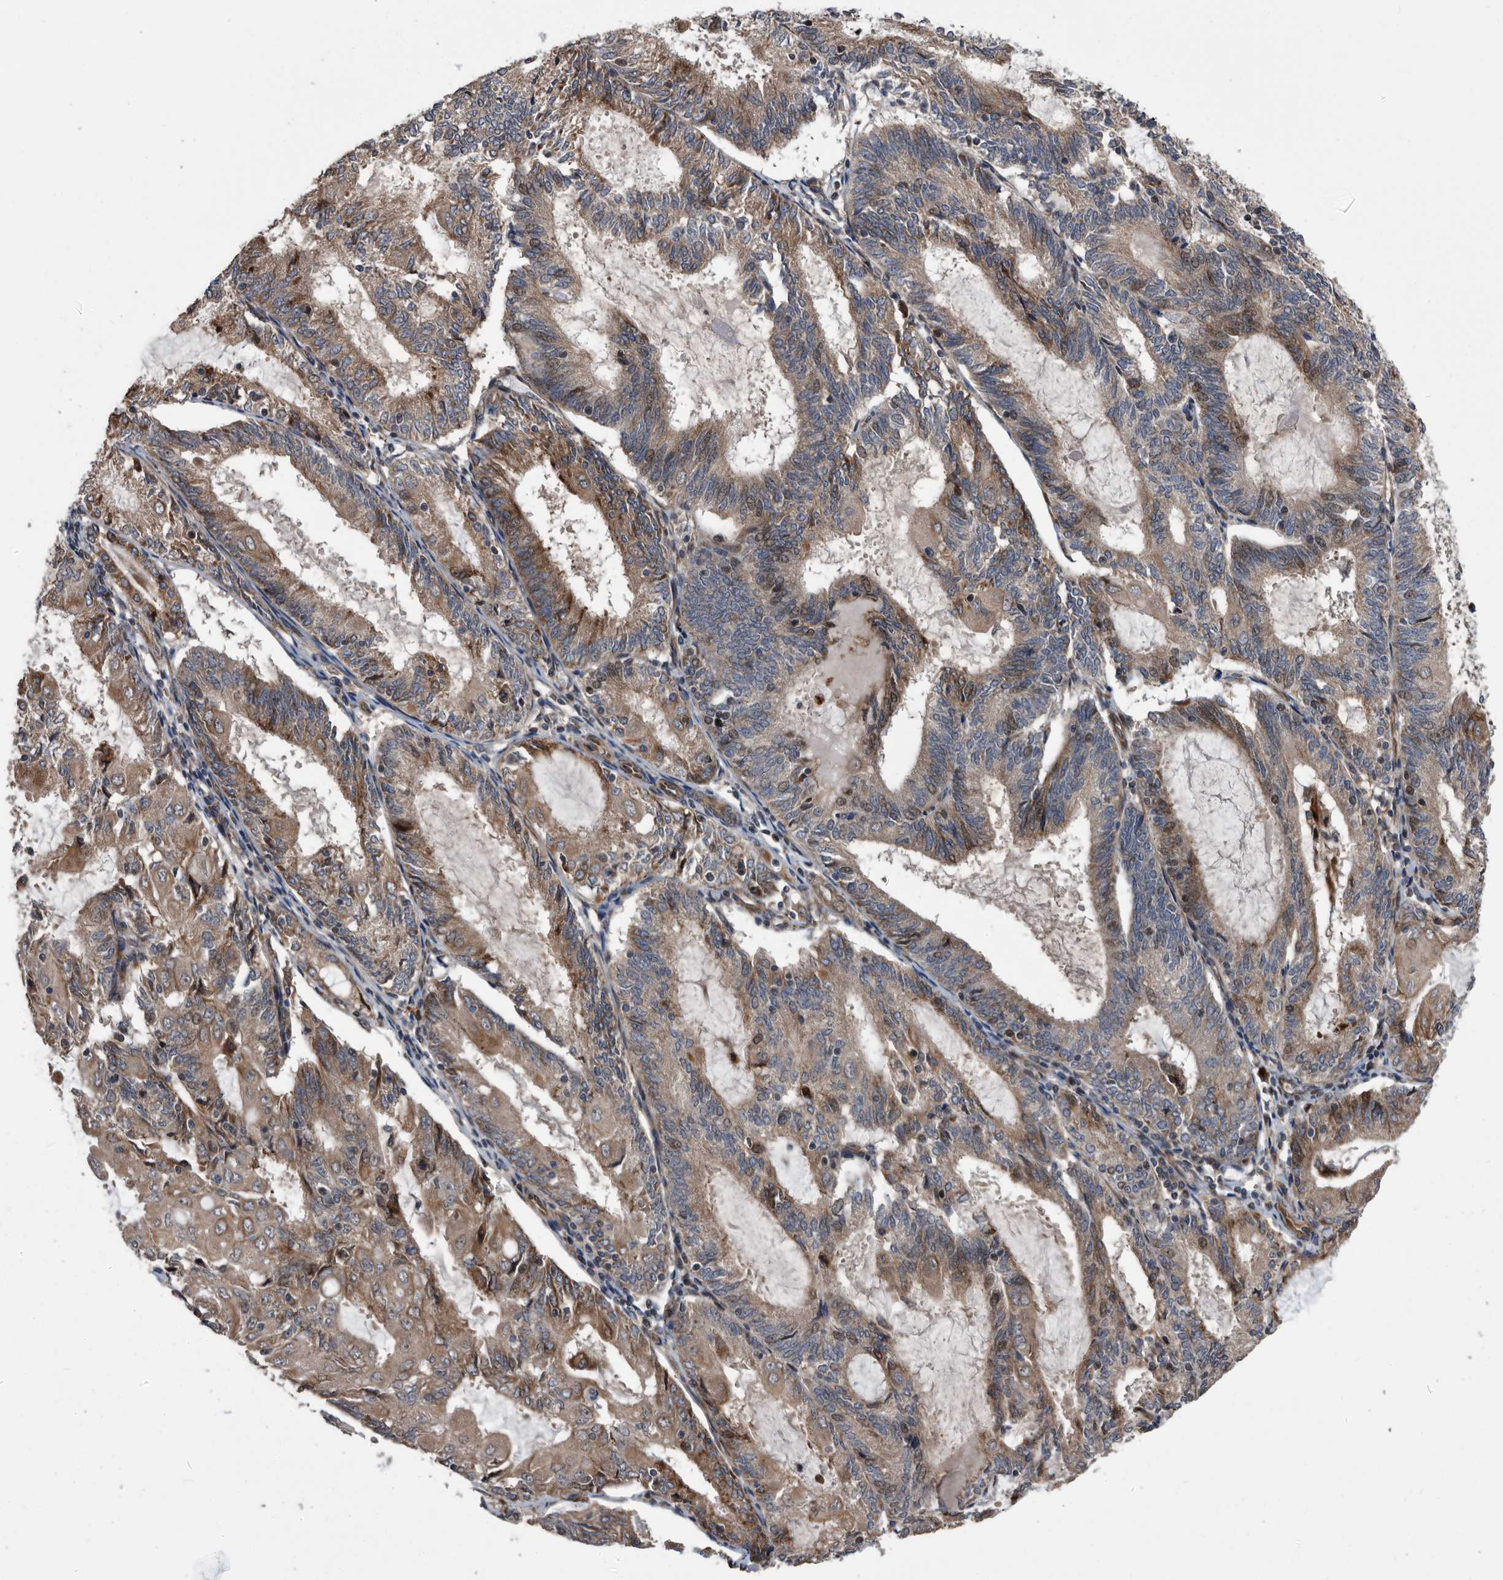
{"staining": {"intensity": "moderate", "quantity": ">75%", "location": "cytoplasmic/membranous"}, "tissue": "endometrial cancer", "cell_type": "Tumor cells", "image_type": "cancer", "snomed": [{"axis": "morphology", "description": "Adenocarcinoma, NOS"}, {"axis": "topography", "description": "Endometrium"}], "caption": "DAB immunohistochemical staining of endometrial cancer displays moderate cytoplasmic/membranous protein staining in approximately >75% of tumor cells. (IHC, brightfield microscopy, high magnification).", "gene": "SERINC2", "patient": {"sex": "female", "age": 81}}